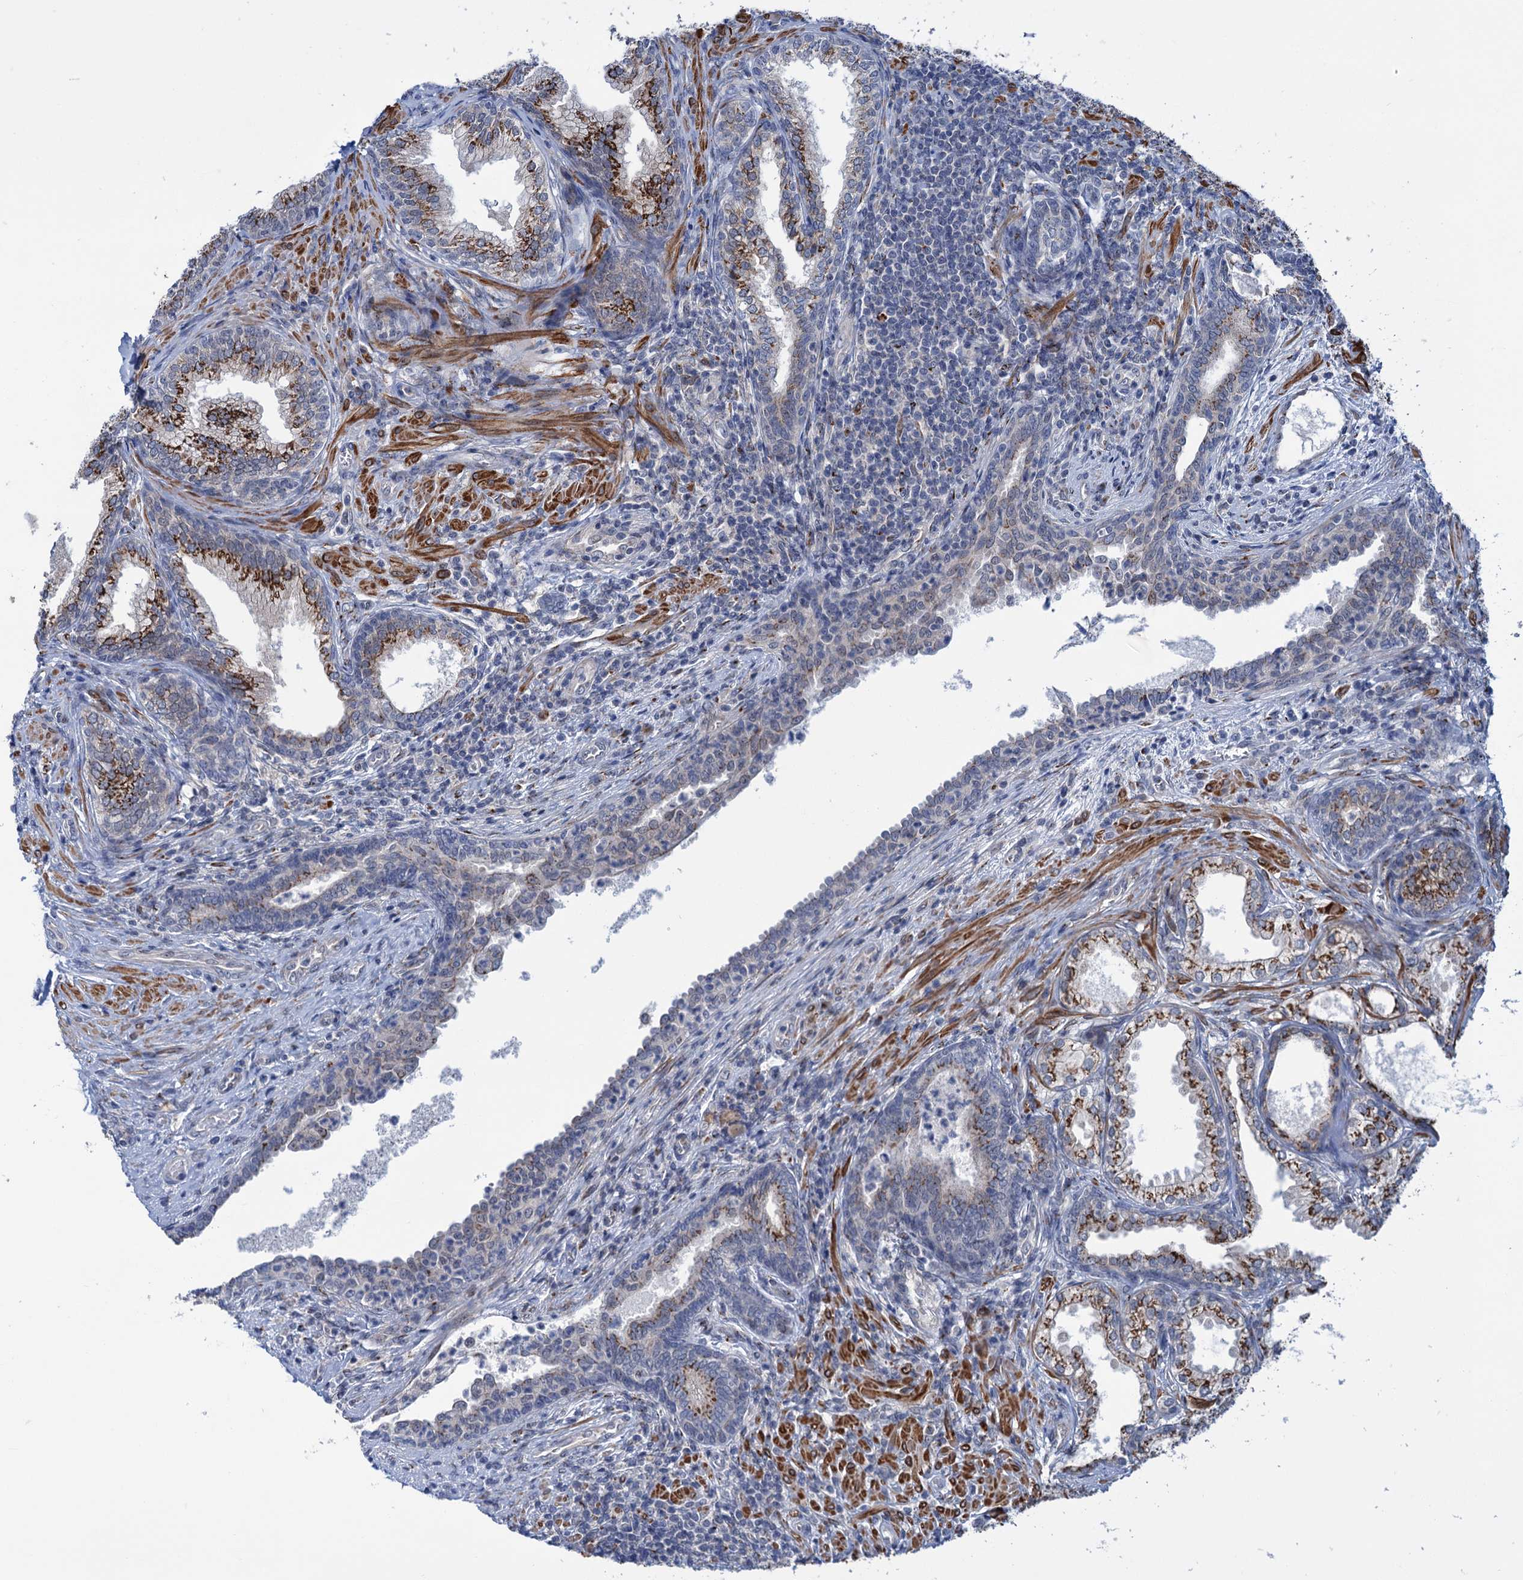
{"staining": {"intensity": "strong", "quantity": "25%-75%", "location": "cytoplasmic/membranous"}, "tissue": "prostate", "cell_type": "Glandular cells", "image_type": "normal", "snomed": [{"axis": "morphology", "description": "Normal tissue, NOS"}, {"axis": "topography", "description": "Prostate"}], "caption": "Glandular cells demonstrate high levels of strong cytoplasmic/membranous expression in about 25%-75% of cells in normal prostate. The protein is shown in brown color, while the nuclei are stained blue.", "gene": "ELP4", "patient": {"sex": "male", "age": 76}}